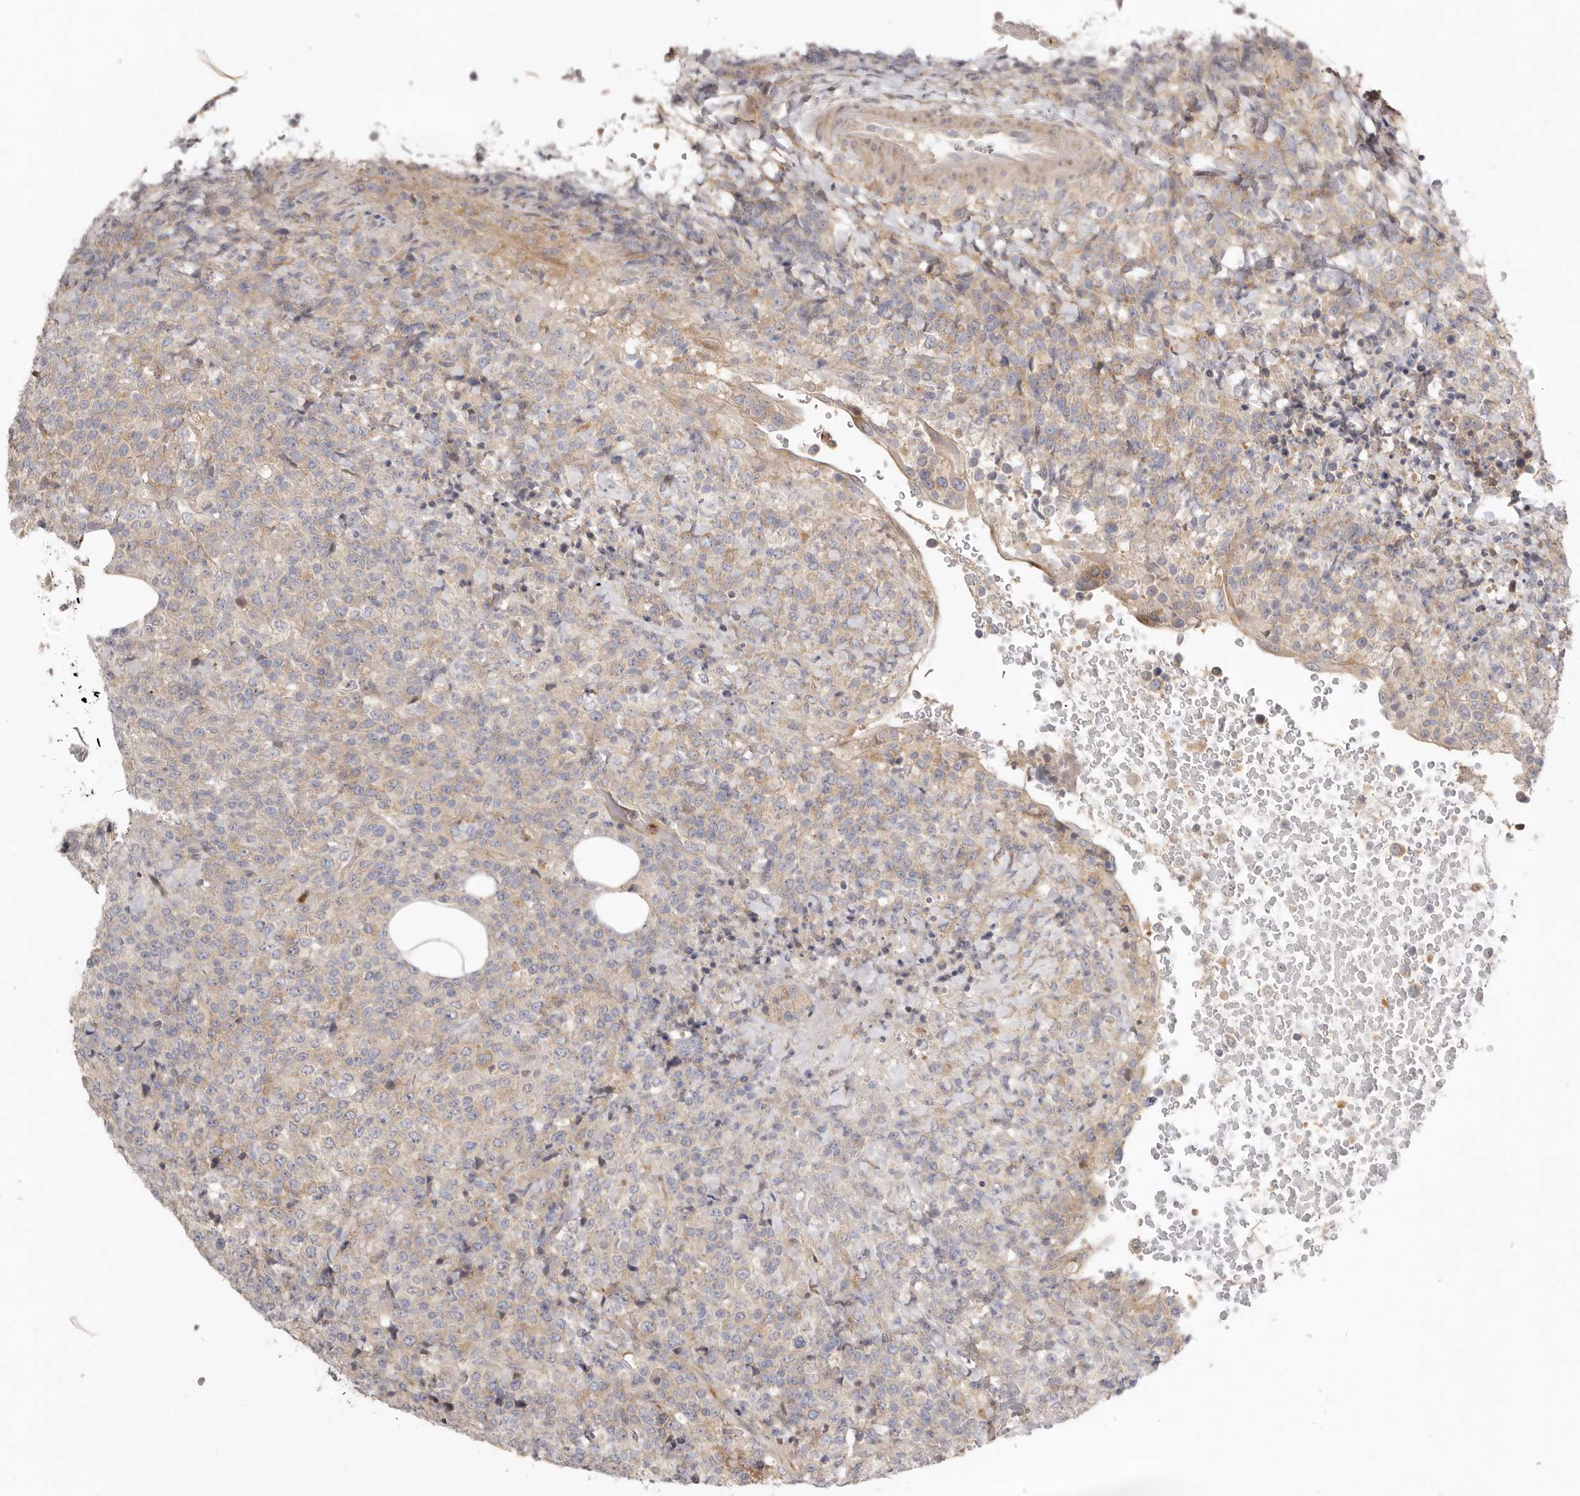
{"staining": {"intensity": "weak", "quantity": "25%-75%", "location": "cytoplasmic/membranous"}, "tissue": "lymphoma", "cell_type": "Tumor cells", "image_type": "cancer", "snomed": [{"axis": "morphology", "description": "Malignant lymphoma, non-Hodgkin's type, High grade"}, {"axis": "topography", "description": "Lymph node"}], "caption": "IHC of human lymphoma demonstrates low levels of weak cytoplasmic/membranous expression in approximately 25%-75% of tumor cells.", "gene": "MSRB2", "patient": {"sex": "male", "age": 13}}